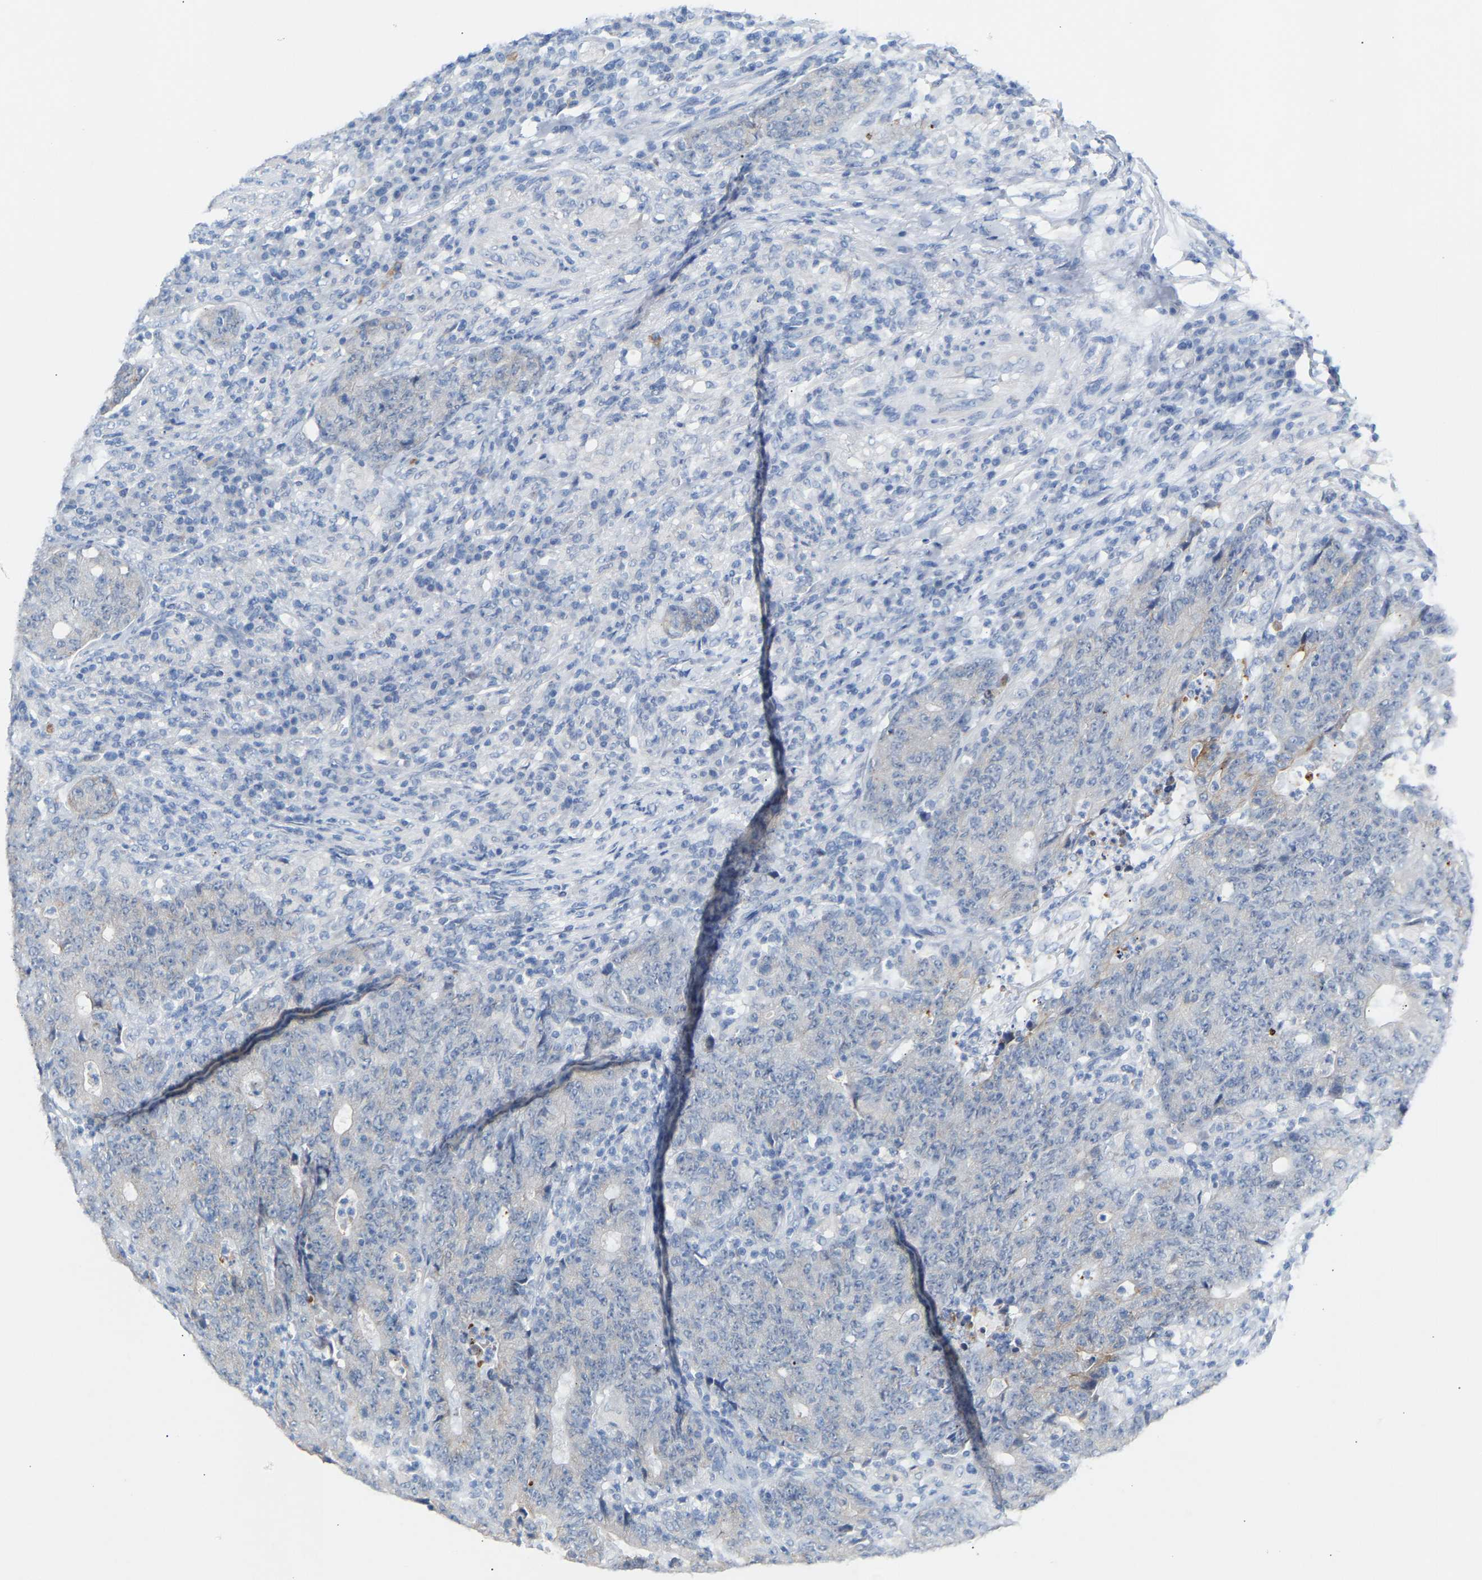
{"staining": {"intensity": "weak", "quantity": "<25%", "location": "cytoplasmic/membranous"}, "tissue": "colorectal cancer", "cell_type": "Tumor cells", "image_type": "cancer", "snomed": [{"axis": "morphology", "description": "Normal tissue, NOS"}, {"axis": "morphology", "description": "Adenocarcinoma, NOS"}, {"axis": "topography", "description": "Colon"}], "caption": "Tumor cells show no significant protein staining in adenocarcinoma (colorectal).", "gene": "PEX1", "patient": {"sex": "female", "age": 75}}